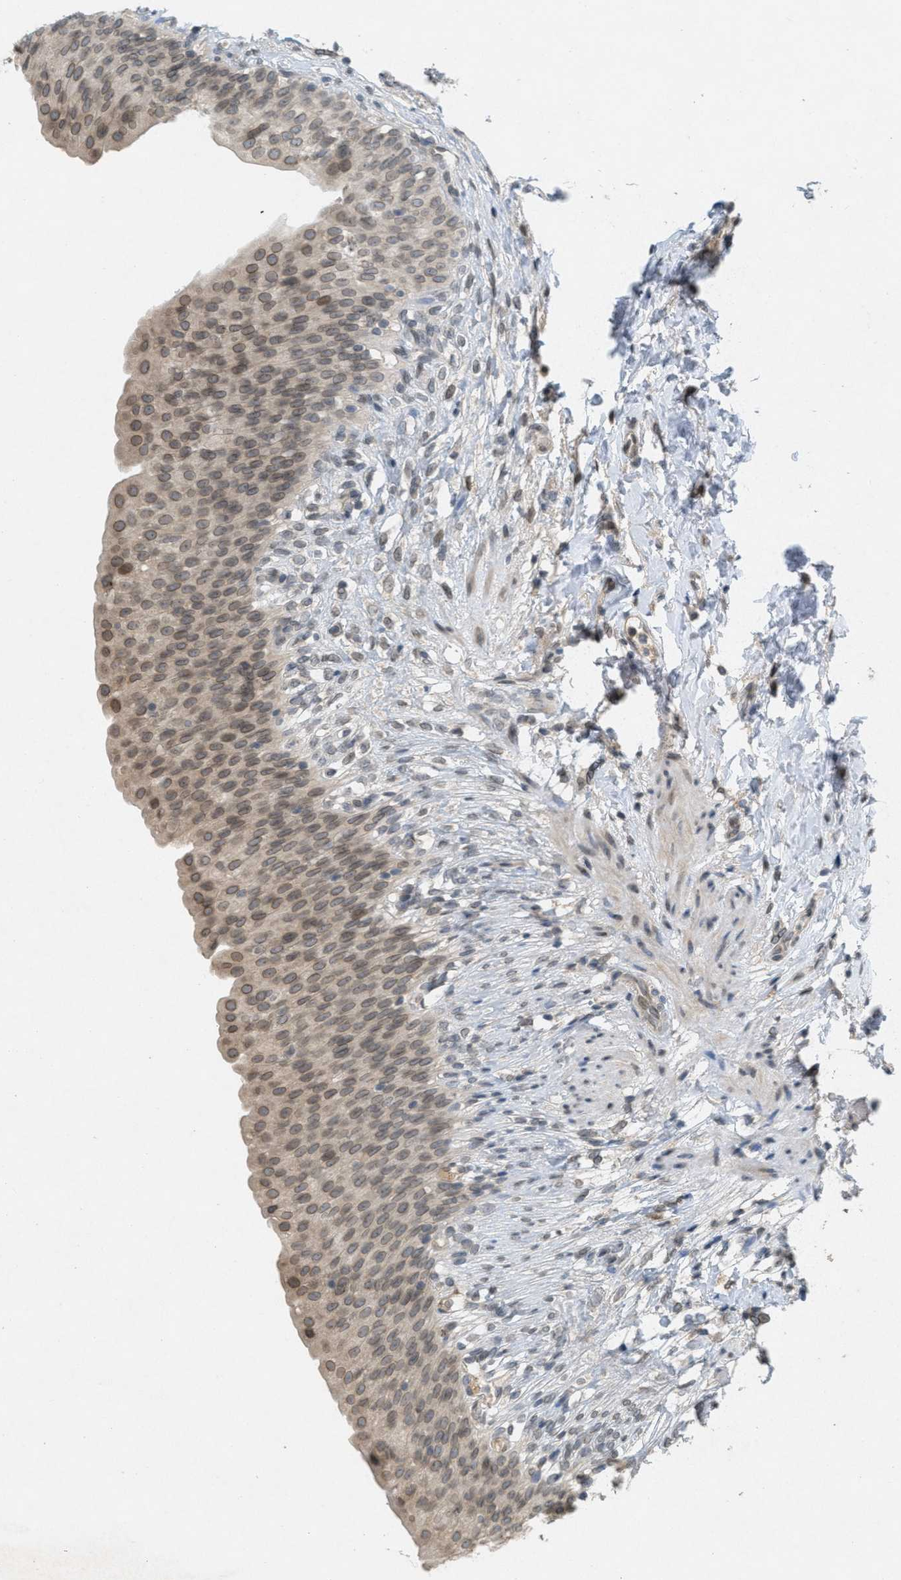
{"staining": {"intensity": "moderate", "quantity": ">75%", "location": "cytoplasmic/membranous,nuclear"}, "tissue": "urinary bladder", "cell_type": "Urothelial cells", "image_type": "normal", "snomed": [{"axis": "morphology", "description": "Normal tissue, NOS"}, {"axis": "topography", "description": "Urinary bladder"}], "caption": "Urothelial cells reveal medium levels of moderate cytoplasmic/membranous,nuclear staining in about >75% of cells in benign human urinary bladder.", "gene": "ABHD6", "patient": {"sex": "female", "age": 79}}